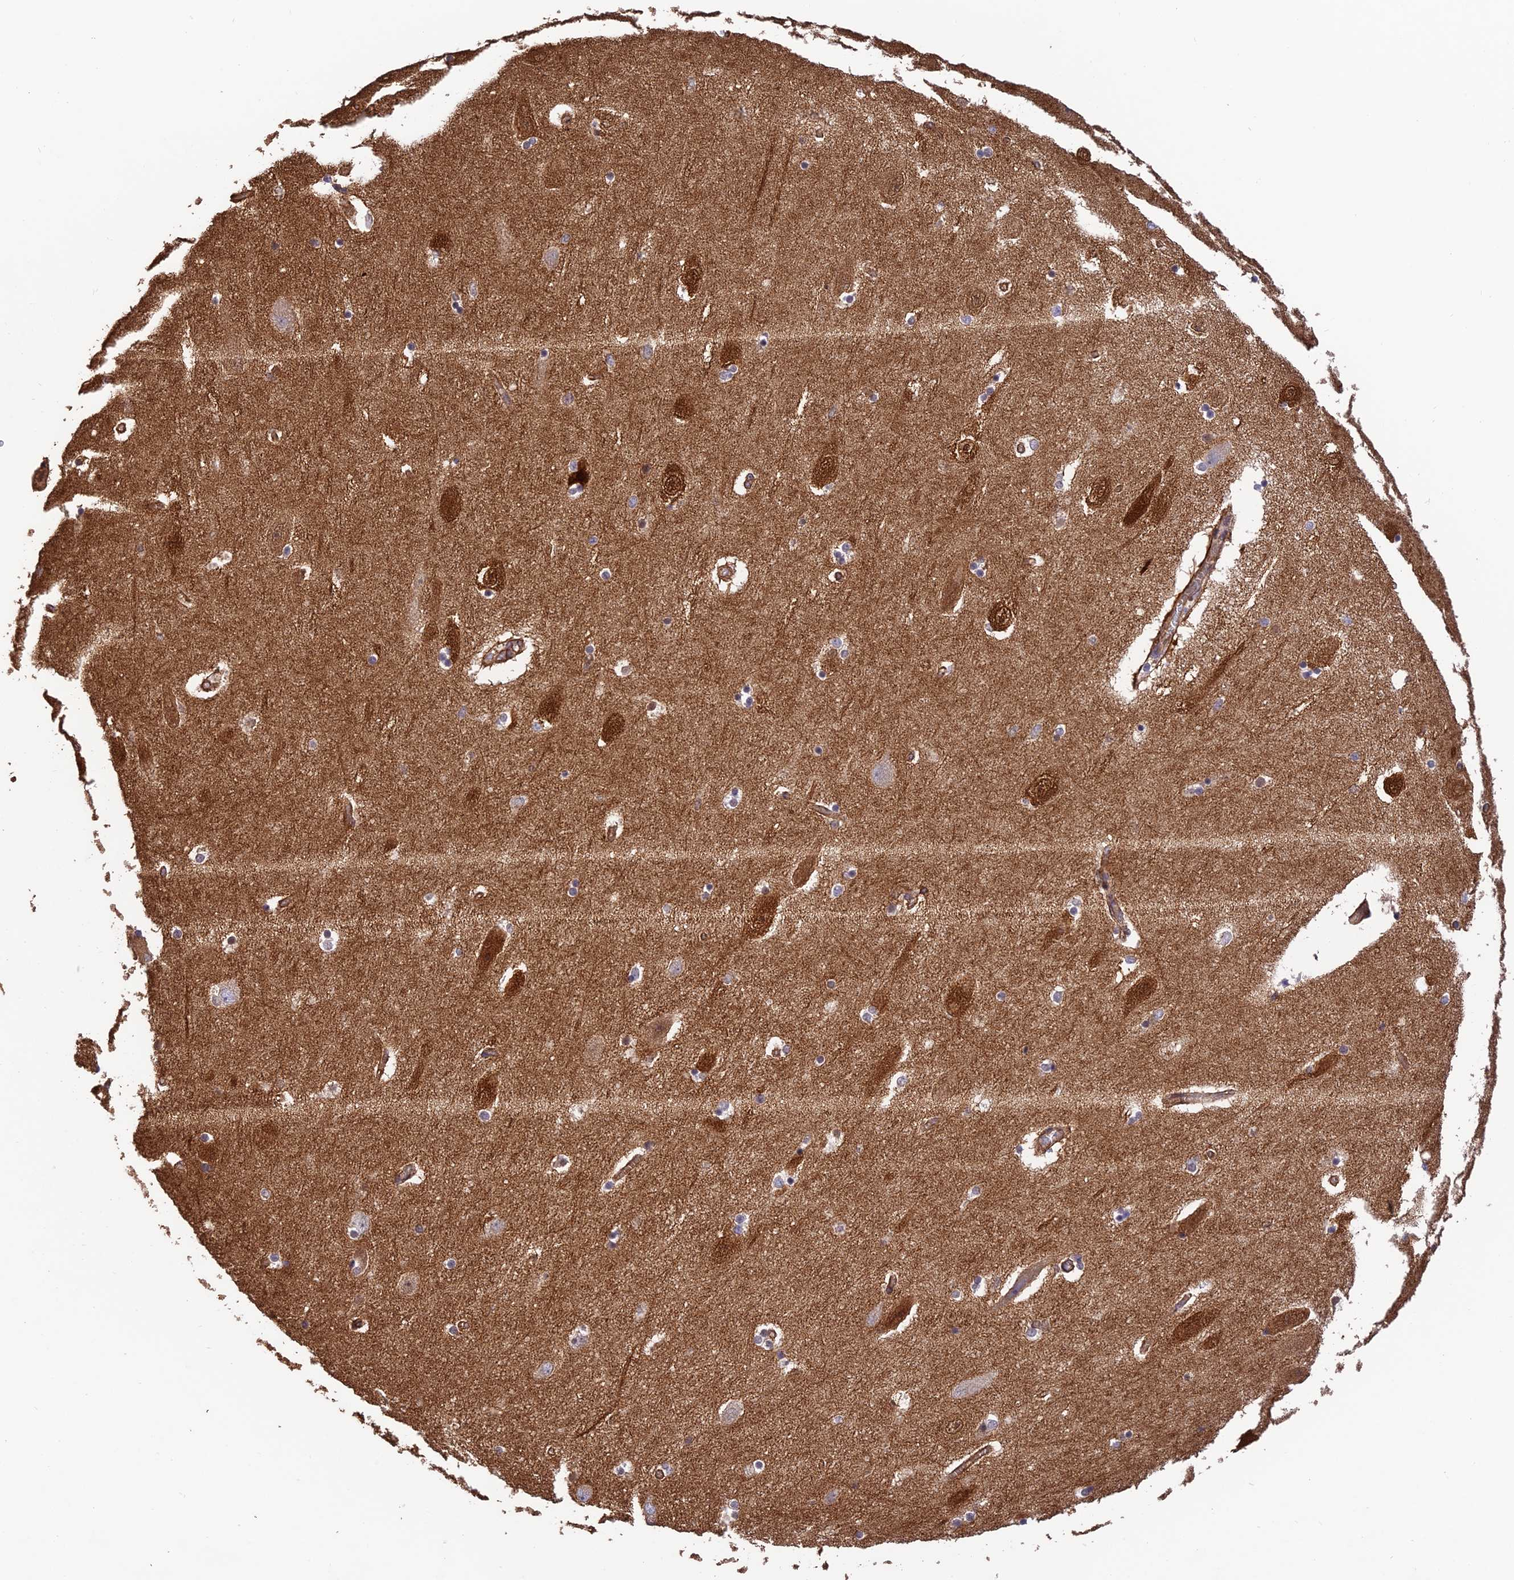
{"staining": {"intensity": "moderate", "quantity": "25%-75%", "location": "cytoplasmic/membranous"}, "tissue": "hippocampus", "cell_type": "Glial cells", "image_type": "normal", "snomed": [{"axis": "morphology", "description": "Normal tissue, NOS"}, {"axis": "topography", "description": "Hippocampus"}], "caption": "This is a micrograph of immunohistochemistry staining of benign hippocampus, which shows moderate positivity in the cytoplasmic/membranous of glial cells.", "gene": "HOMER2", "patient": {"sex": "female", "age": 54}}